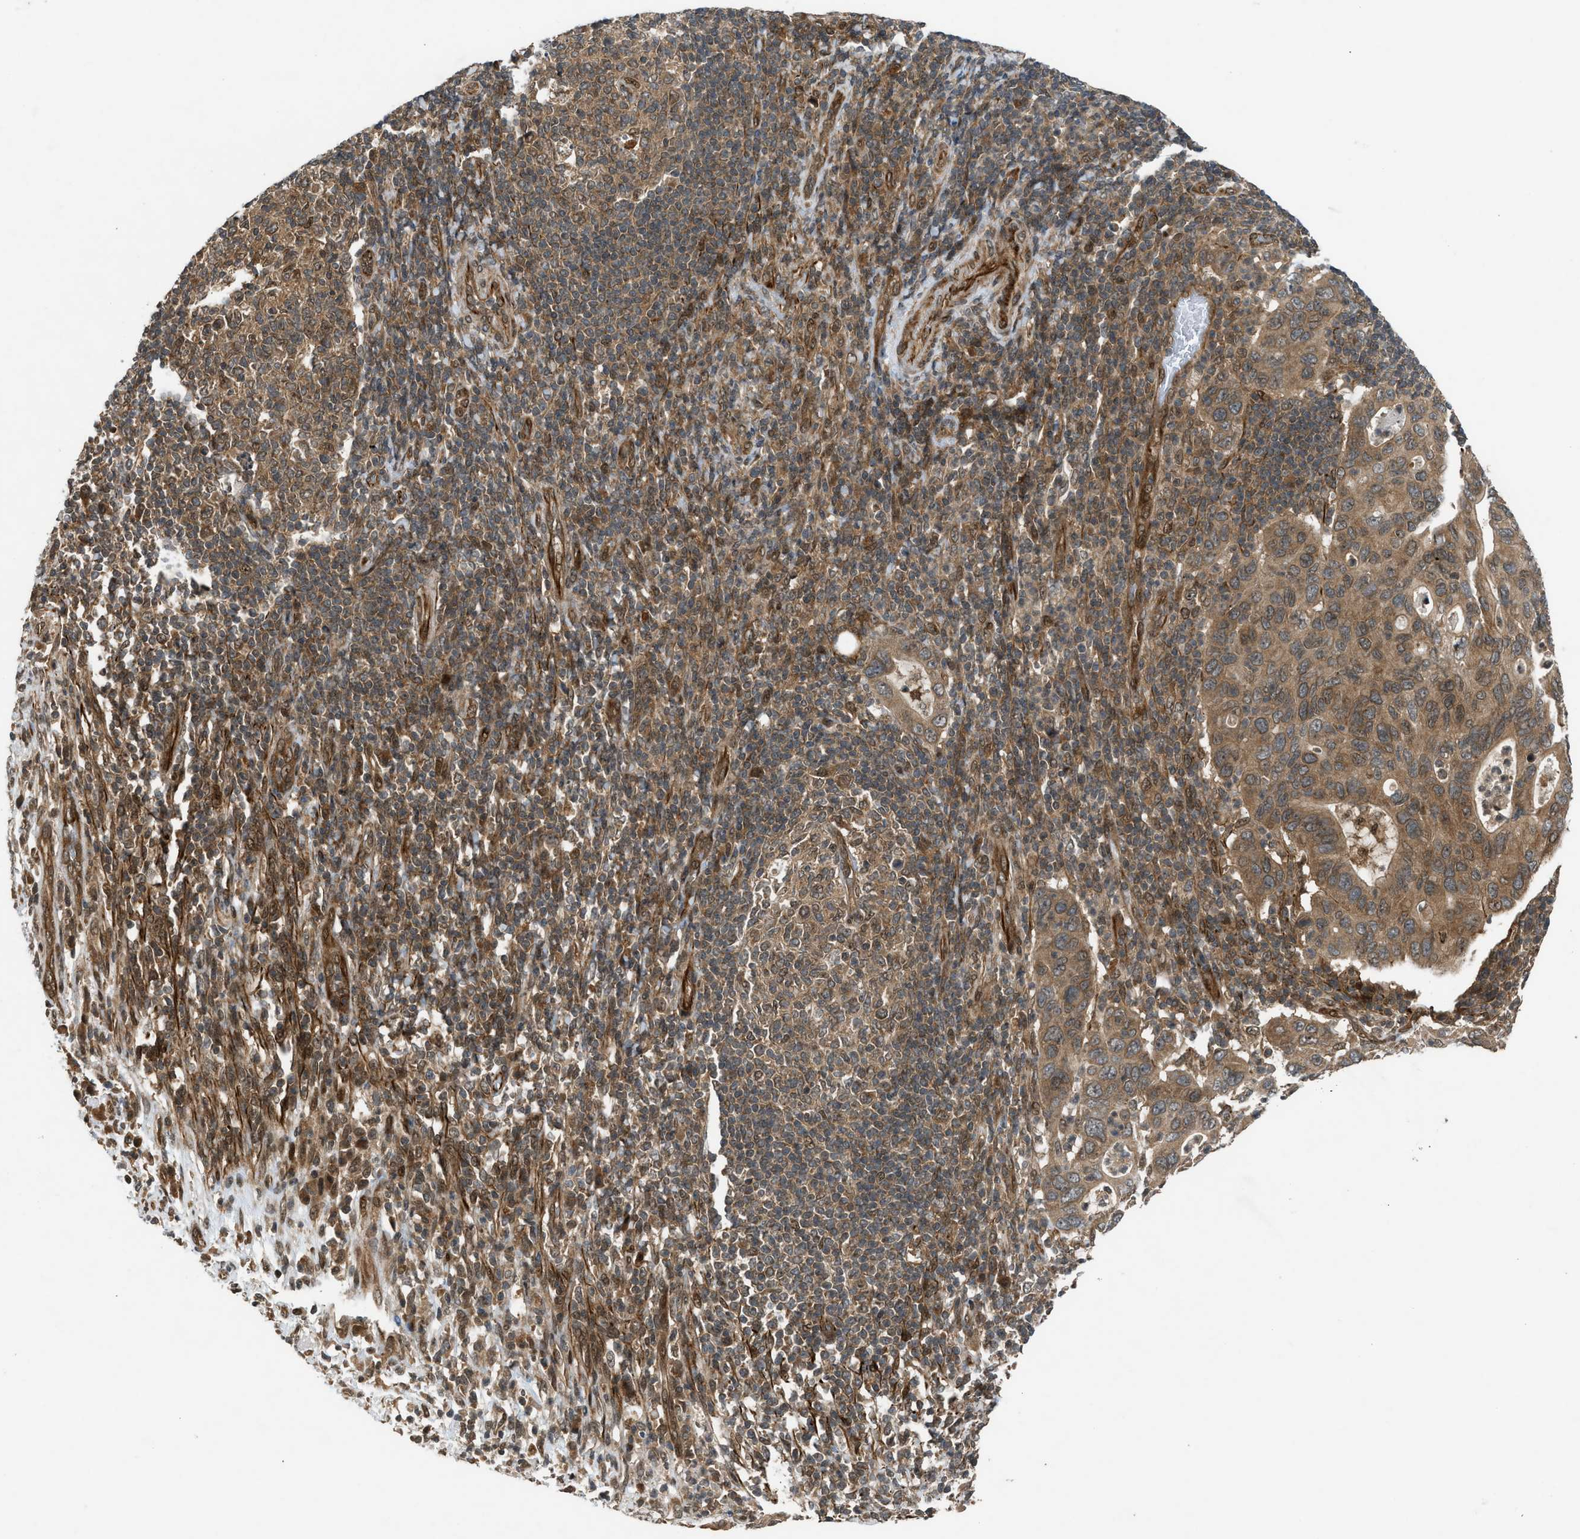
{"staining": {"intensity": "moderate", "quantity": ">75%", "location": "cytoplasmic/membranous"}, "tissue": "pancreatic cancer", "cell_type": "Tumor cells", "image_type": "cancer", "snomed": [{"axis": "morphology", "description": "Adenocarcinoma, NOS"}, {"axis": "topography", "description": "Pancreas"}], "caption": "The immunohistochemical stain labels moderate cytoplasmic/membranous expression in tumor cells of adenocarcinoma (pancreatic) tissue.", "gene": "TXNL1", "patient": {"sex": "female", "age": 71}}